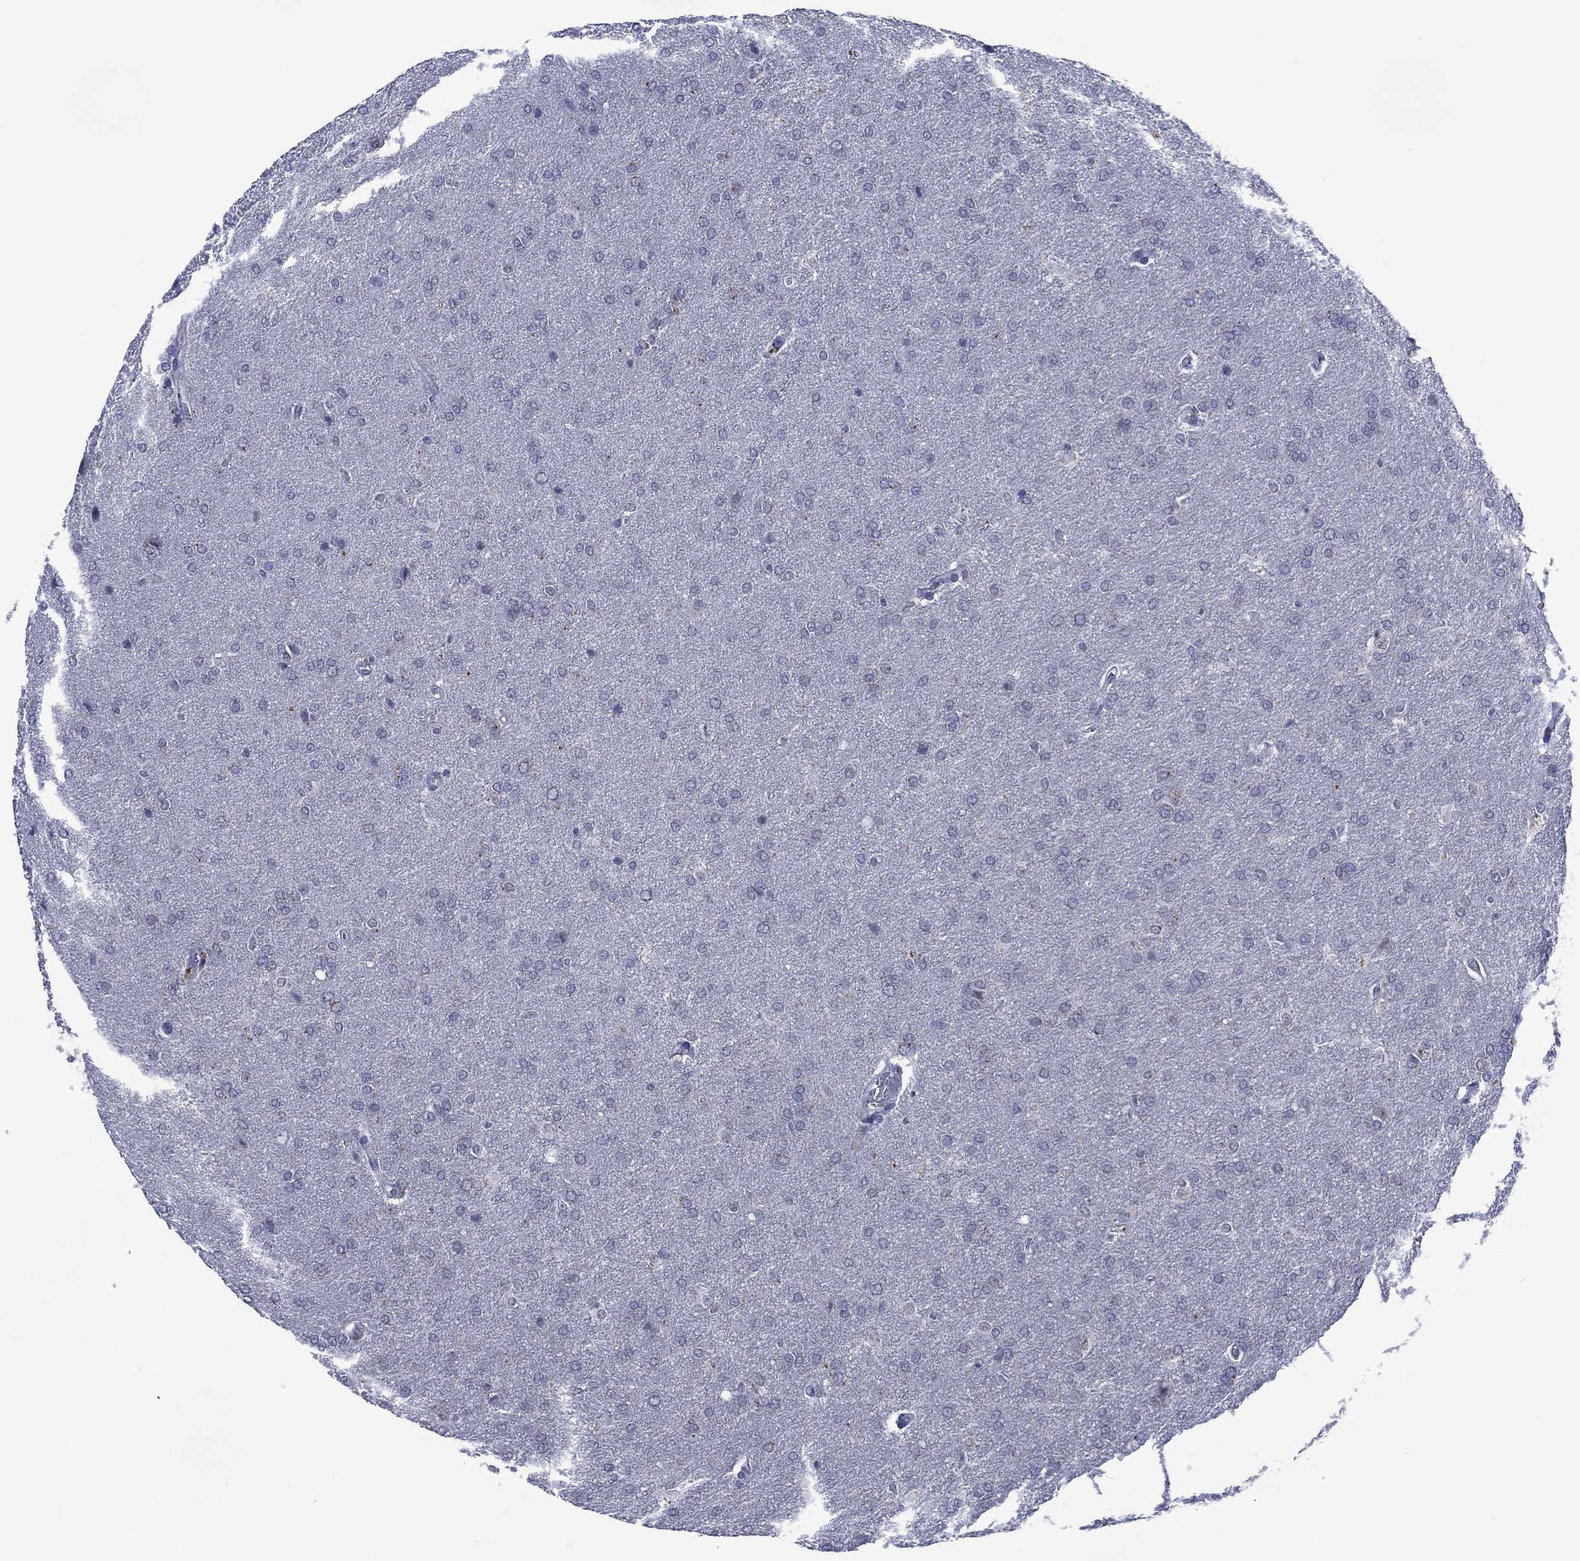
{"staining": {"intensity": "negative", "quantity": "none", "location": "none"}, "tissue": "glioma", "cell_type": "Tumor cells", "image_type": "cancer", "snomed": [{"axis": "morphology", "description": "Glioma, malignant, Low grade"}, {"axis": "topography", "description": "Brain"}], "caption": "DAB immunohistochemical staining of low-grade glioma (malignant) displays no significant positivity in tumor cells. The staining was performed using DAB to visualize the protein expression in brown, while the nuclei were stained in blue with hematoxylin (Magnification: 20x).", "gene": "ASB10", "patient": {"sex": "female", "age": 32}}